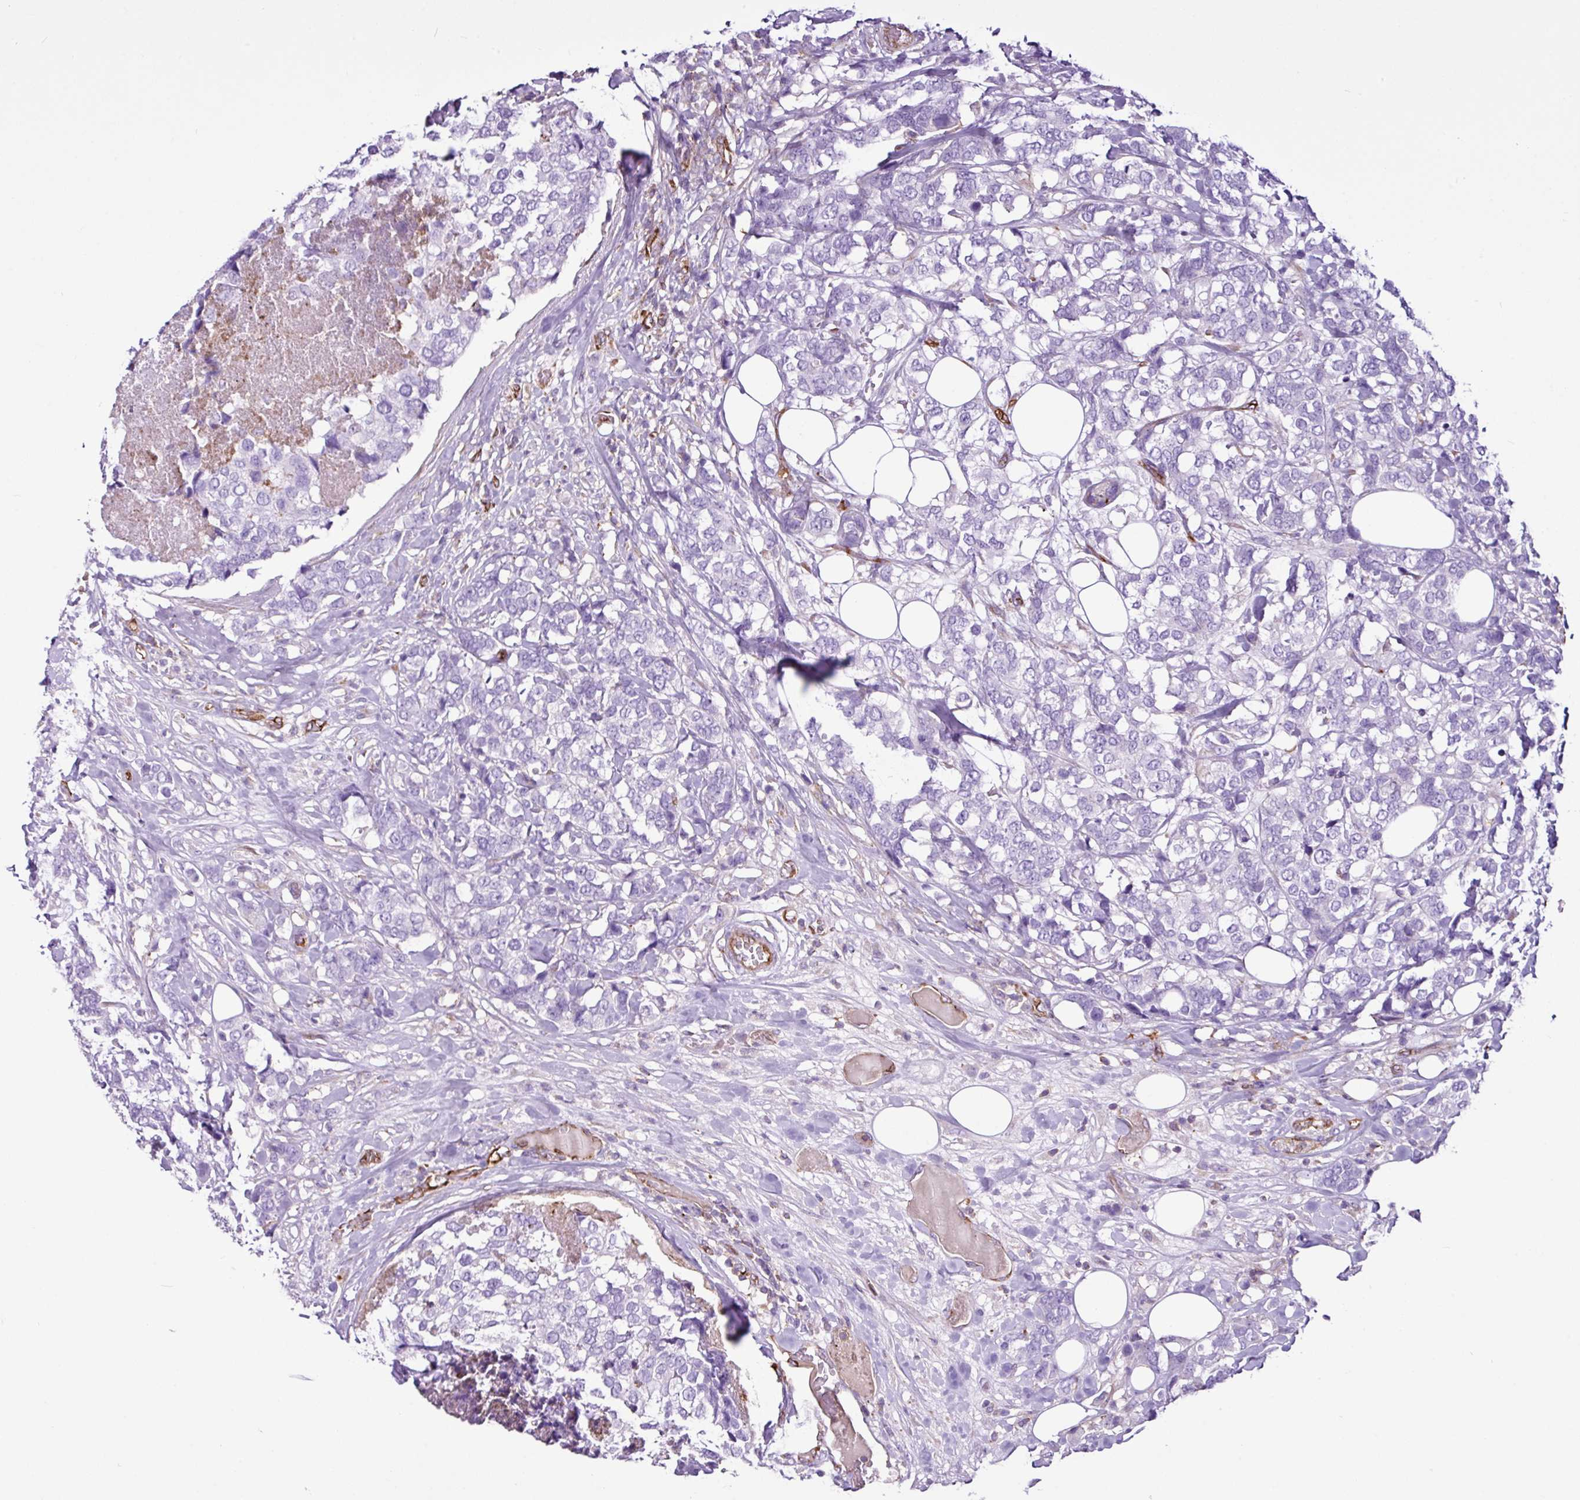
{"staining": {"intensity": "negative", "quantity": "none", "location": "none"}, "tissue": "breast cancer", "cell_type": "Tumor cells", "image_type": "cancer", "snomed": [{"axis": "morphology", "description": "Lobular carcinoma"}, {"axis": "topography", "description": "Breast"}], "caption": "Tumor cells show no significant positivity in lobular carcinoma (breast). The staining is performed using DAB (3,3'-diaminobenzidine) brown chromogen with nuclei counter-stained in using hematoxylin.", "gene": "EME2", "patient": {"sex": "female", "age": 59}}